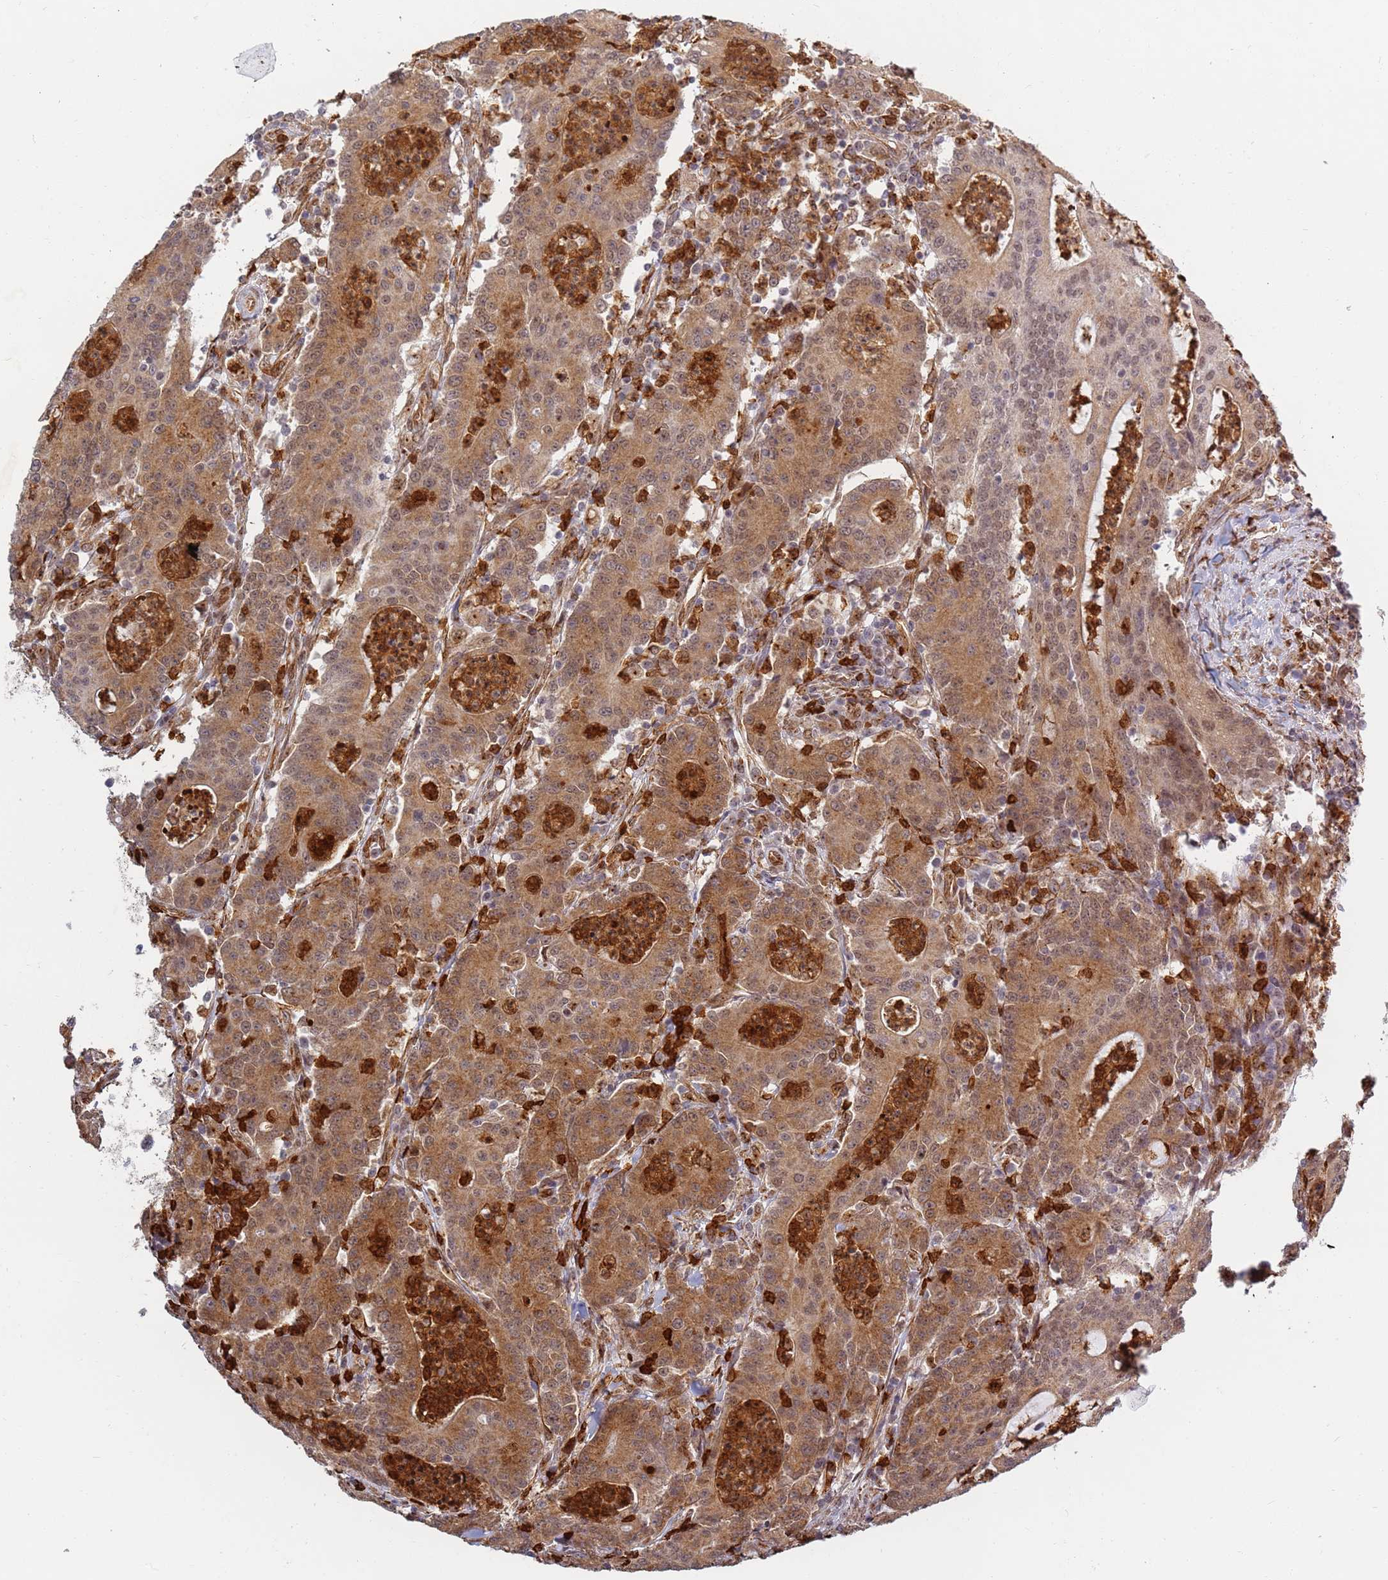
{"staining": {"intensity": "moderate", "quantity": ">75%", "location": "cytoplasmic/membranous,nuclear"}, "tissue": "colorectal cancer", "cell_type": "Tumor cells", "image_type": "cancer", "snomed": [{"axis": "morphology", "description": "Adenocarcinoma, NOS"}, {"axis": "topography", "description": "Colon"}], "caption": "Protein staining of adenocarcinoma (colorectal) tissue exhibits moderate cytoplasmic/membranous and nuclear staining in approximately >75% of tumor cells. (IHC, brightfield microscopy, high magnification).", "gene": "CEP170", "patient": {"sex": "male", "age": 83}}